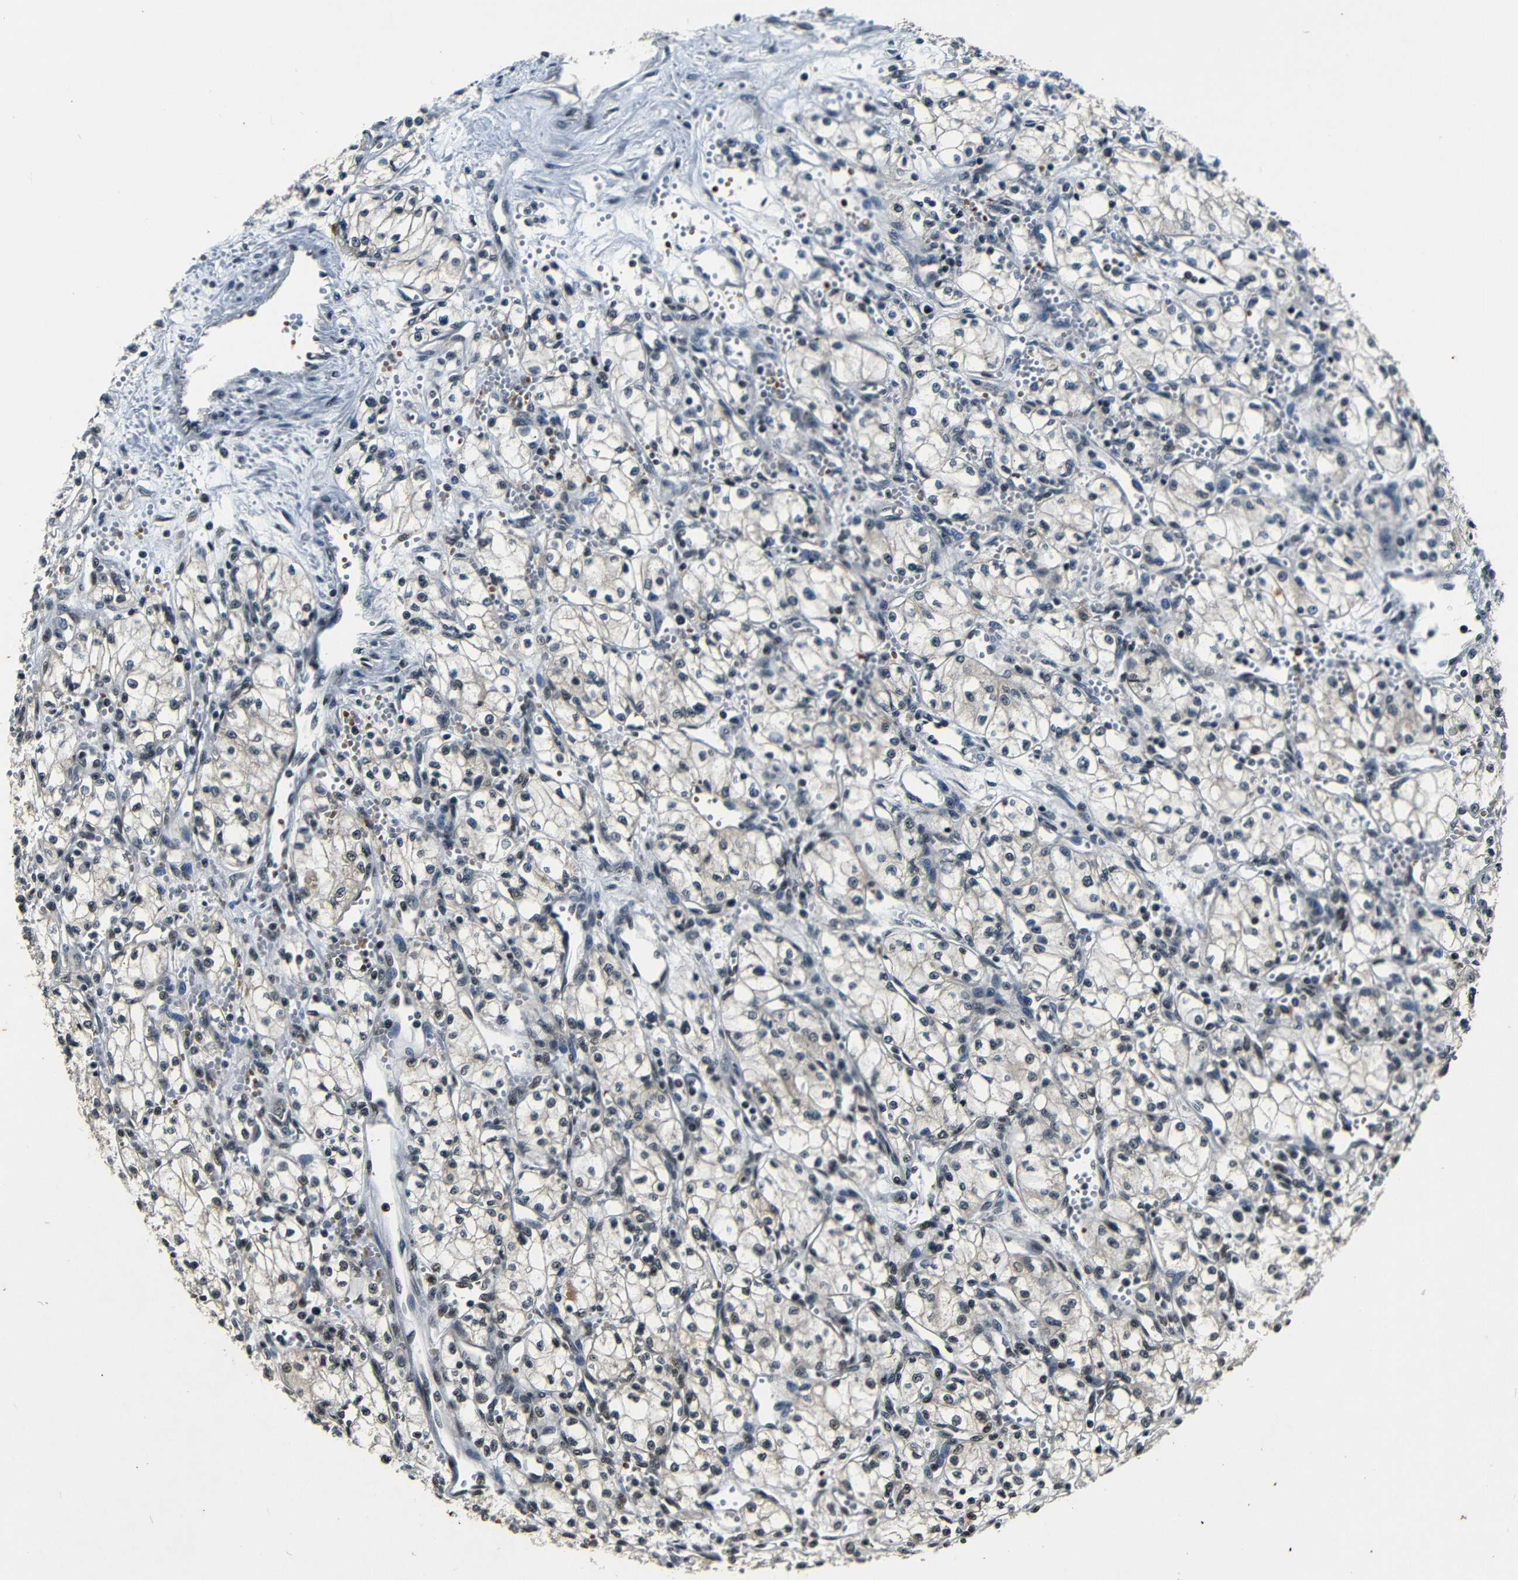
{"staining": {"intensity": "weak", "quantity": "25%-75%", "location": "nuclear"}, "tissue": "renal cancer", "cell_type": "Tumor cells", "image_type": "cancer", "snomed": [{"axis": "morphology", "description": "Normal tissue, NOS"}, {"axis": "morphology", "description": "Adenocarcinoma, NOS"}, {"axis": "topography", "description": "Kidney"}], "caption": "Weak nuclear staining is appreciated in approximately 25%-75% of tumor cells in renal cancer.", "gene": "FOXD4", "patient": {"sex": "male", "age": 59}}